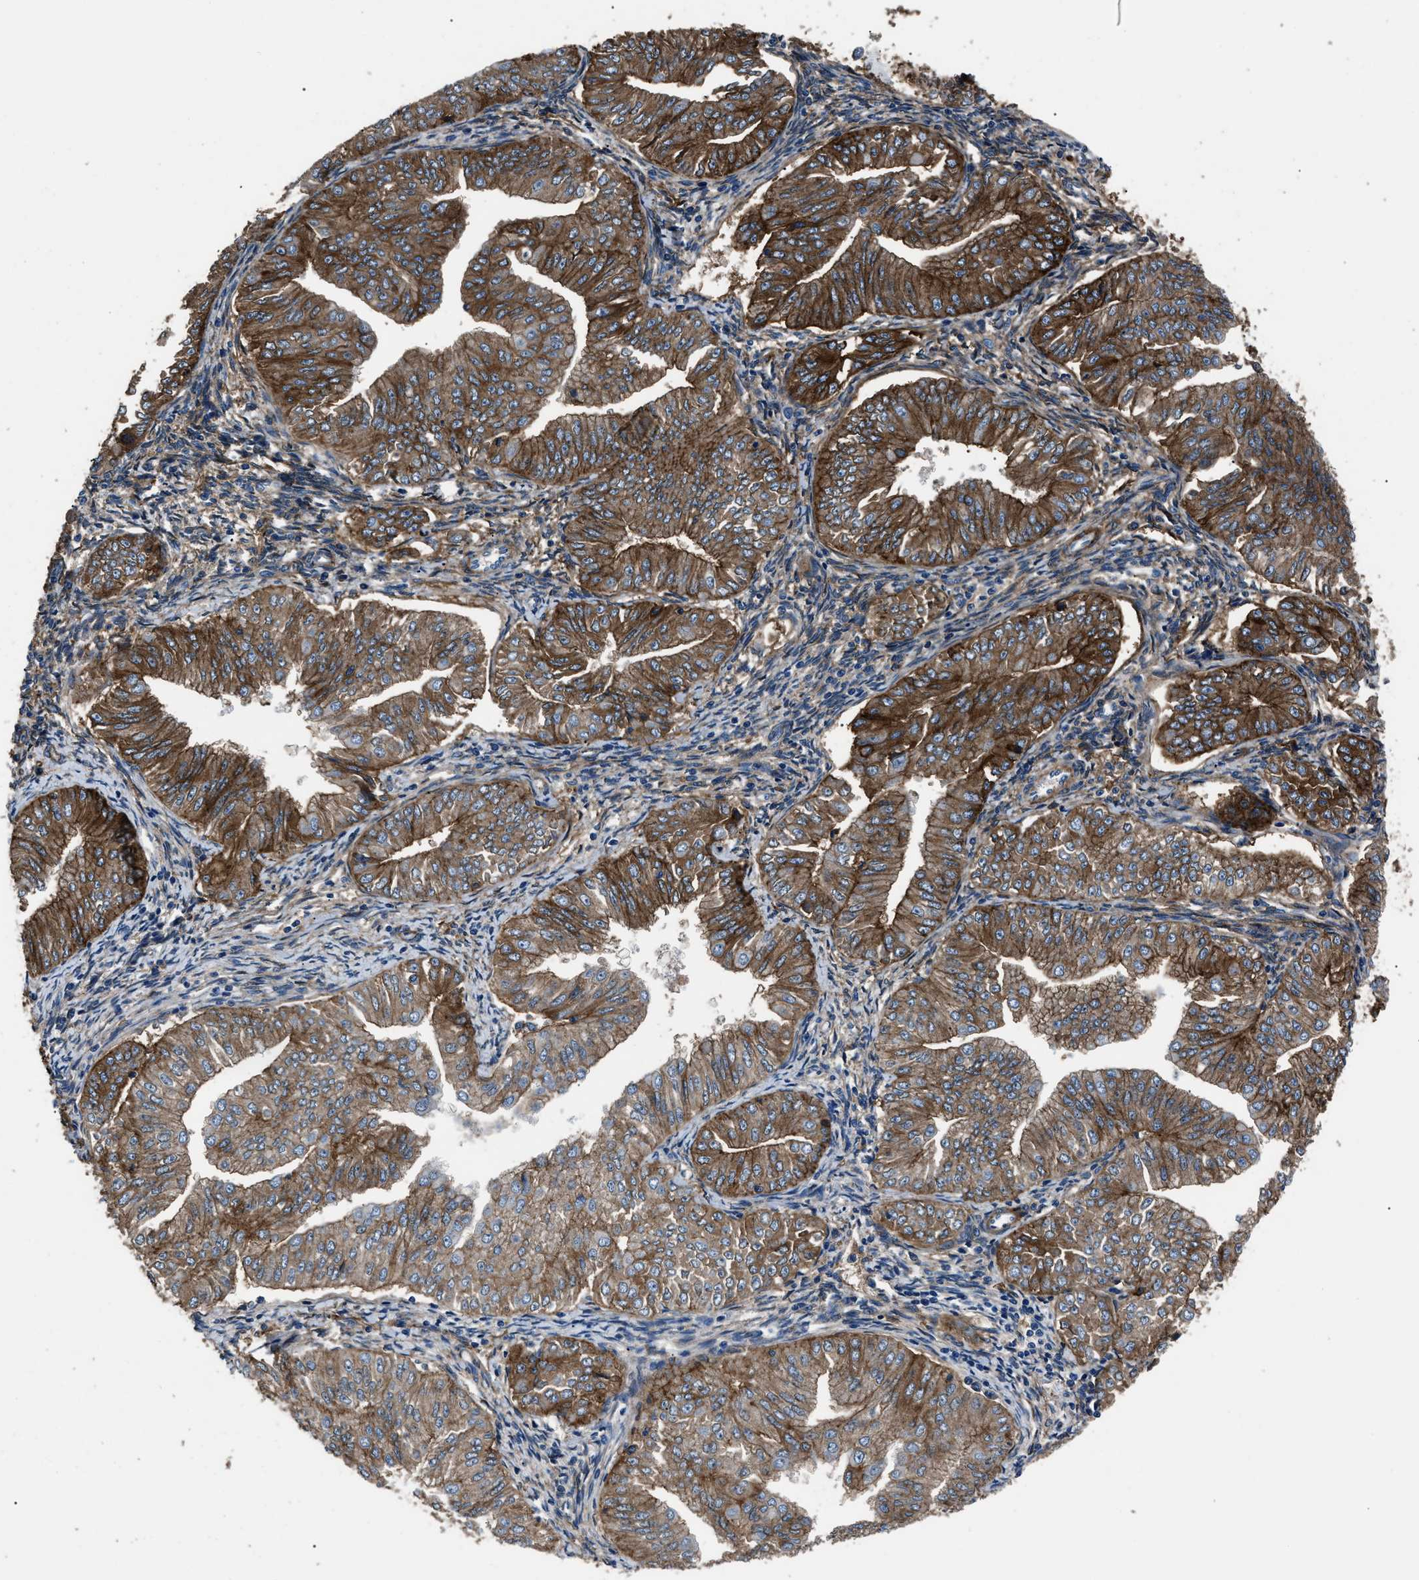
{"staining": {"intensity": "moderate", "quantity": ">75%", "location": "cytoplasmic/membranous"}, "tissue": "endometrial cancer", "cell_type": "Tumor cells", "image_type": "cancer", "snomed": [{"axis": "morphology", "description": "Normal tissue, NOS"}, {"axis": "morphology", "description": "Adenocarcinoma, NOS"}, {"axis": "topography", "description": "Endometrium"}], "caption": "Immunohistochemistry (IHC) image of endometrial adenocarcinoma stained for a protein (brown), which exhibits medium levels of moderate cytoplasmic/membranous expression in about >75% of tumor cells.", "gene": "CD276", "patient": {"sex": "female", "age": 53}}